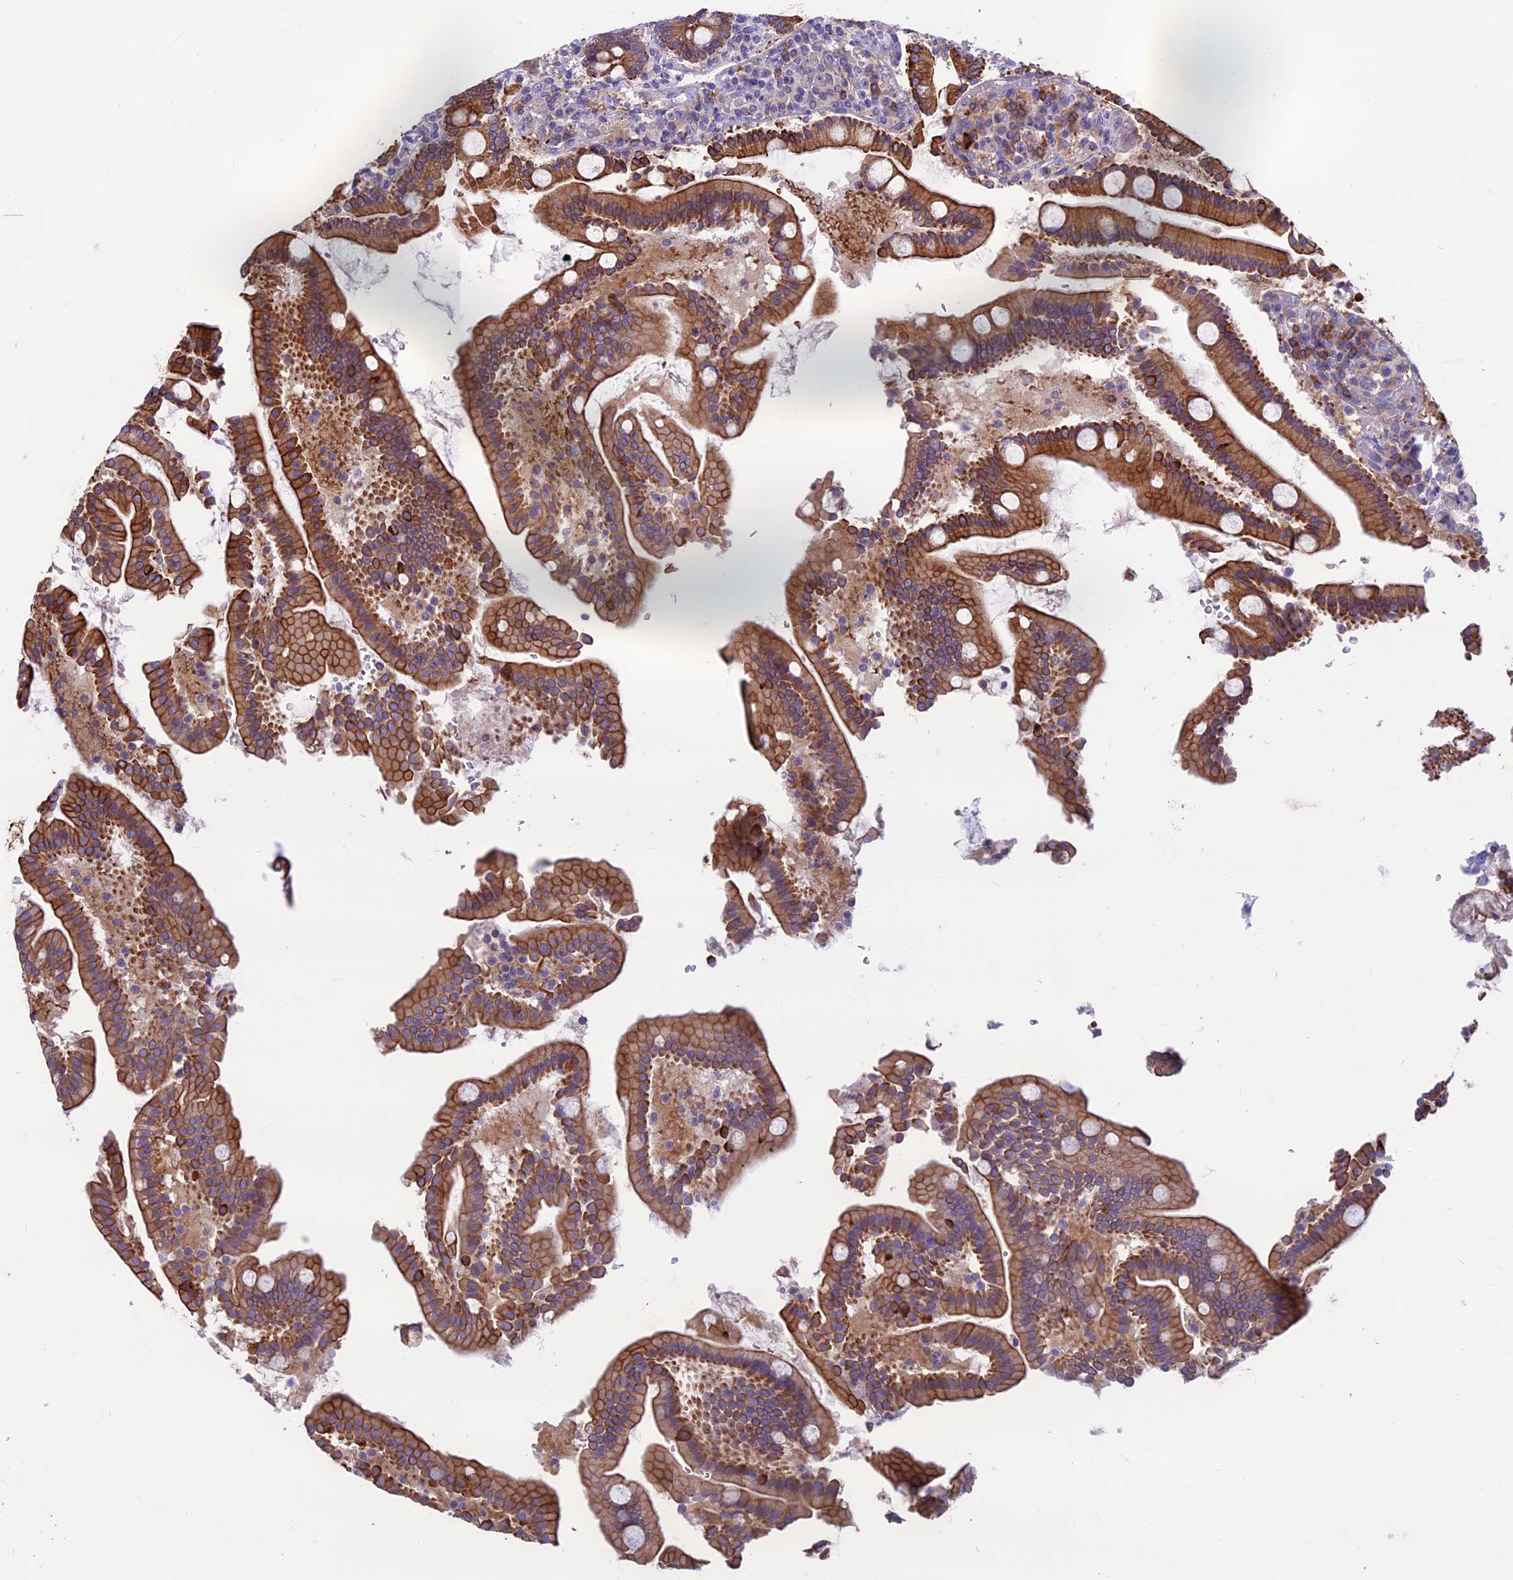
{"staining": {"intensity": "strong", "quantity": "25%-75%", "location": "cytoplasmic/membranous"}, "tissue": "duodenum", "cell_type": "Glandular cells", "image_type": "normal", "snomed": [{"axis": "morphology", "description": "Normal tissue, NOS"}, {"axis": "topography", "description": "Duodenum"}], "caption": "Duodenum stained with IHC demonstrates strong cytoplasmic/membranous staining in about 25%-75% of glandular cells.", "gene": "CDAN1", "patient": {"sex": "male", "age": 55}}